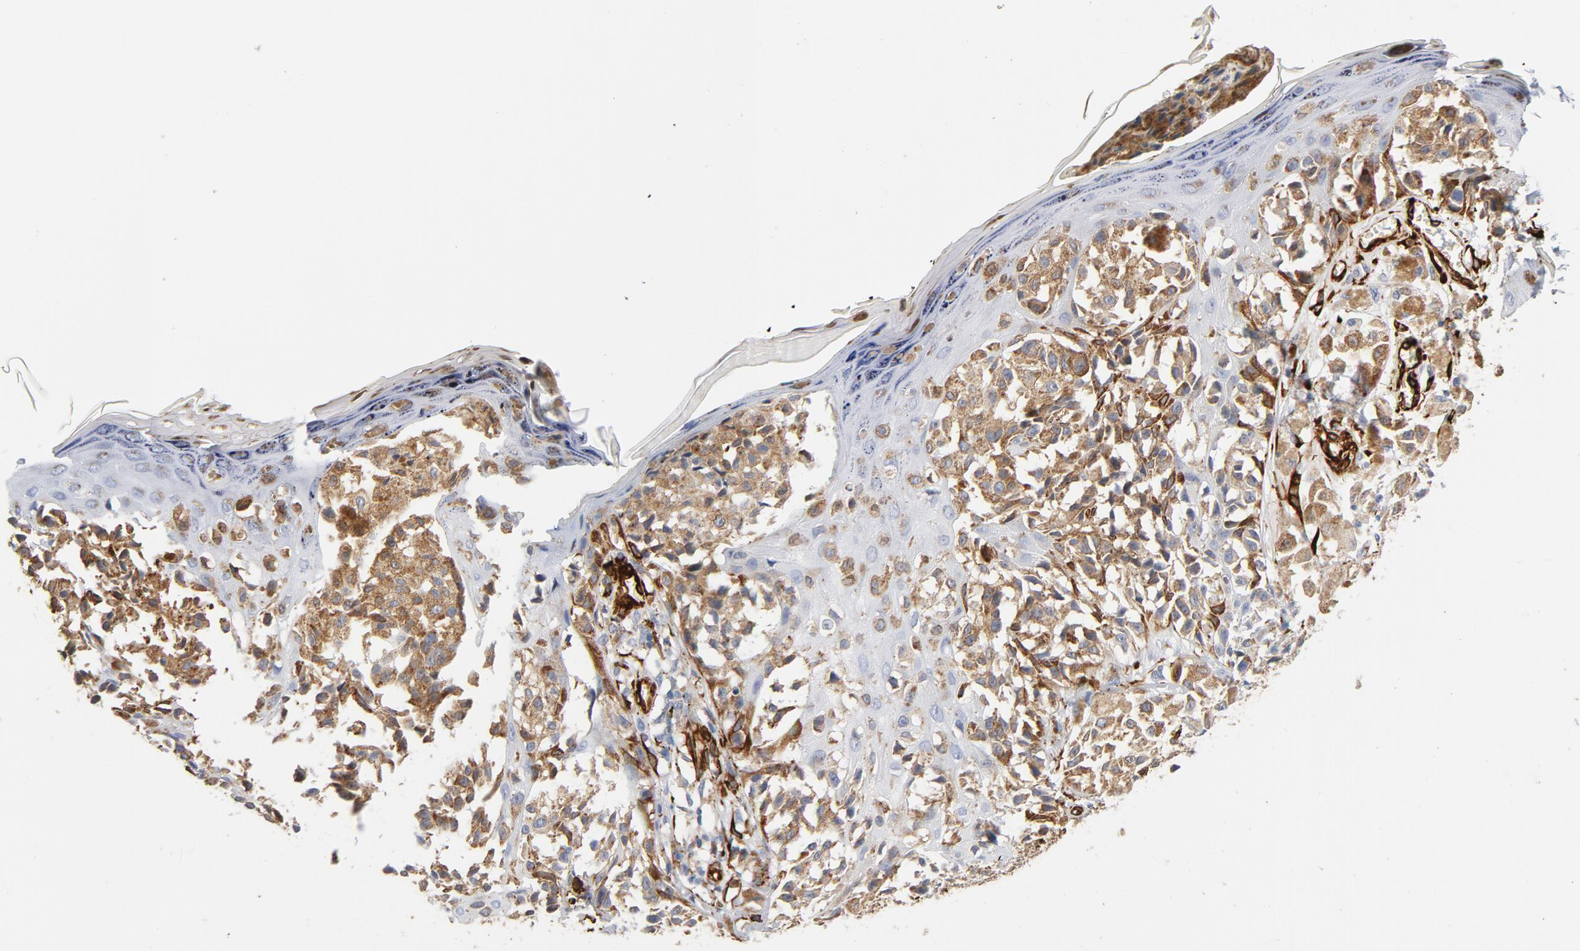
{"staining": {"intensity": "moderate", "quantity": ">75%", "location": "cytoplasmic/membranous"}, "tissue": "melanoma", "cell_type": "Tumor cells", "image_type": "cancer", "snomed": [{"axis": "morphology", "description": "Malignant melanoma, NOS"}, {"axis": "topography", "description": "Skin"}], "caption": "Tumor cells reveal moderate cytoplasmic/membranous expression in about >75% of cells in melanoma.", "gene": "SERPINH1", "patient": {"sex": "female", "age": 38}}